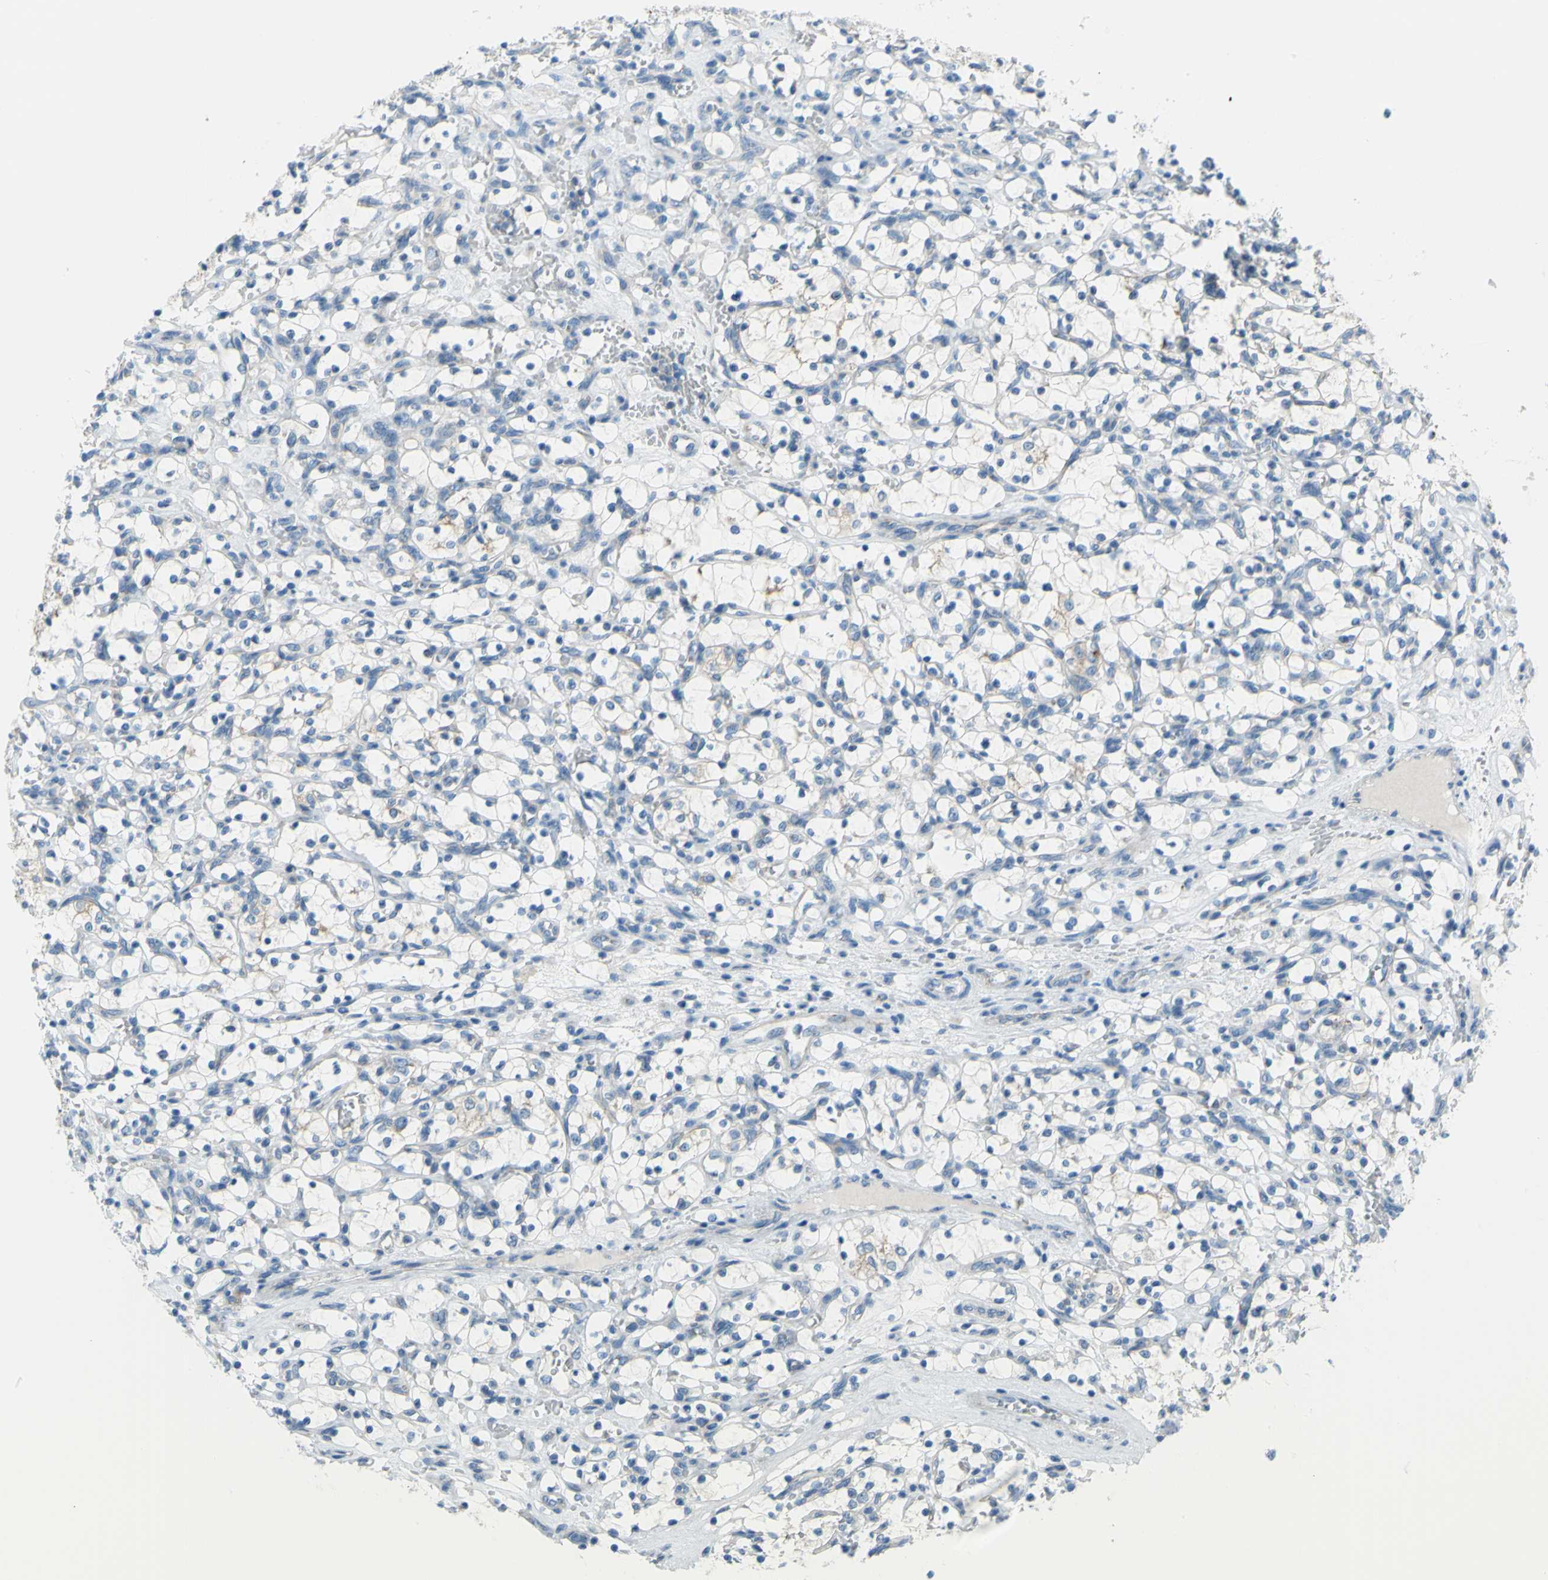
{"staining": {"intensity": "negative", "quantity": "none", "location": "none"}, "tissue": "renal cancer", "cell_type": "Tumor cells", "image_type": "cancer", "snomed": [{"axis": "morphology", "description": "Adenocarcinoma, NOS"}, {"axis": "topography", "description": "Kidney"}], "caption": "The photomicrograph demonstrates no significant staining in tumor cells of renal cancer.", "gene": "FRMD4B", "patient": {"sex": "female", "age": 69}}